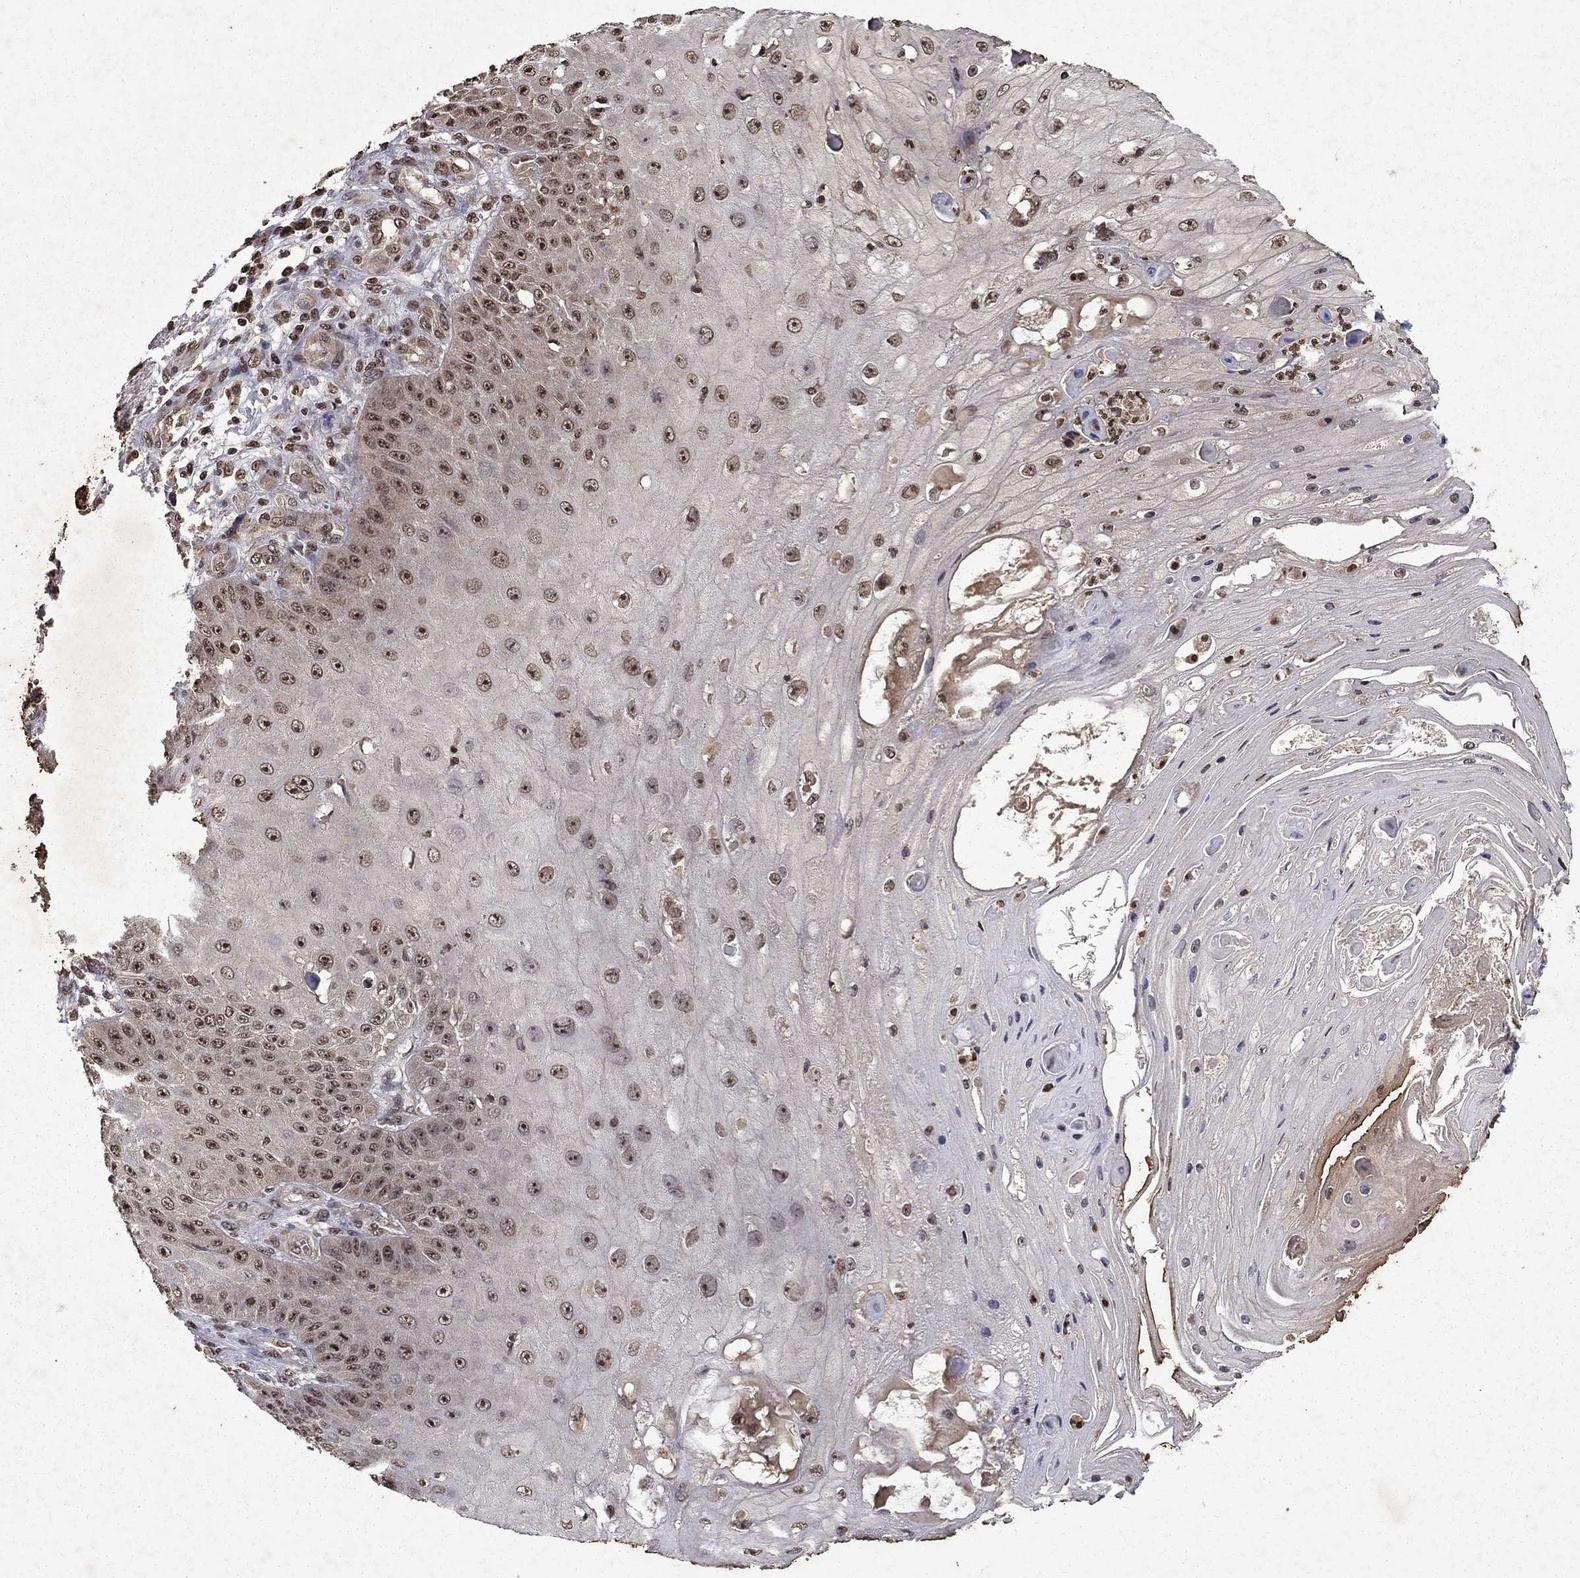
{"staining": {"intensity": "moderate", "quantity": "25%-75%", "location": "nuclear"}, "tissue": "skin cancer", "cell_type": "Tumor cells", "image_type": "cancer", "snomed": [{"axis": "morphology", "description": "Squamous cell carcinoma, NOS"}, {"axis": "topography", "description": "Skin"}], "caption": "DAB immunohistochemical staining of human skin cancer exhibits moderate nuclear protein positivity in approximately 25%-75% of tumor cells.", "gene": "PIN4", "patient": {"sex": "male", "age": 70}}